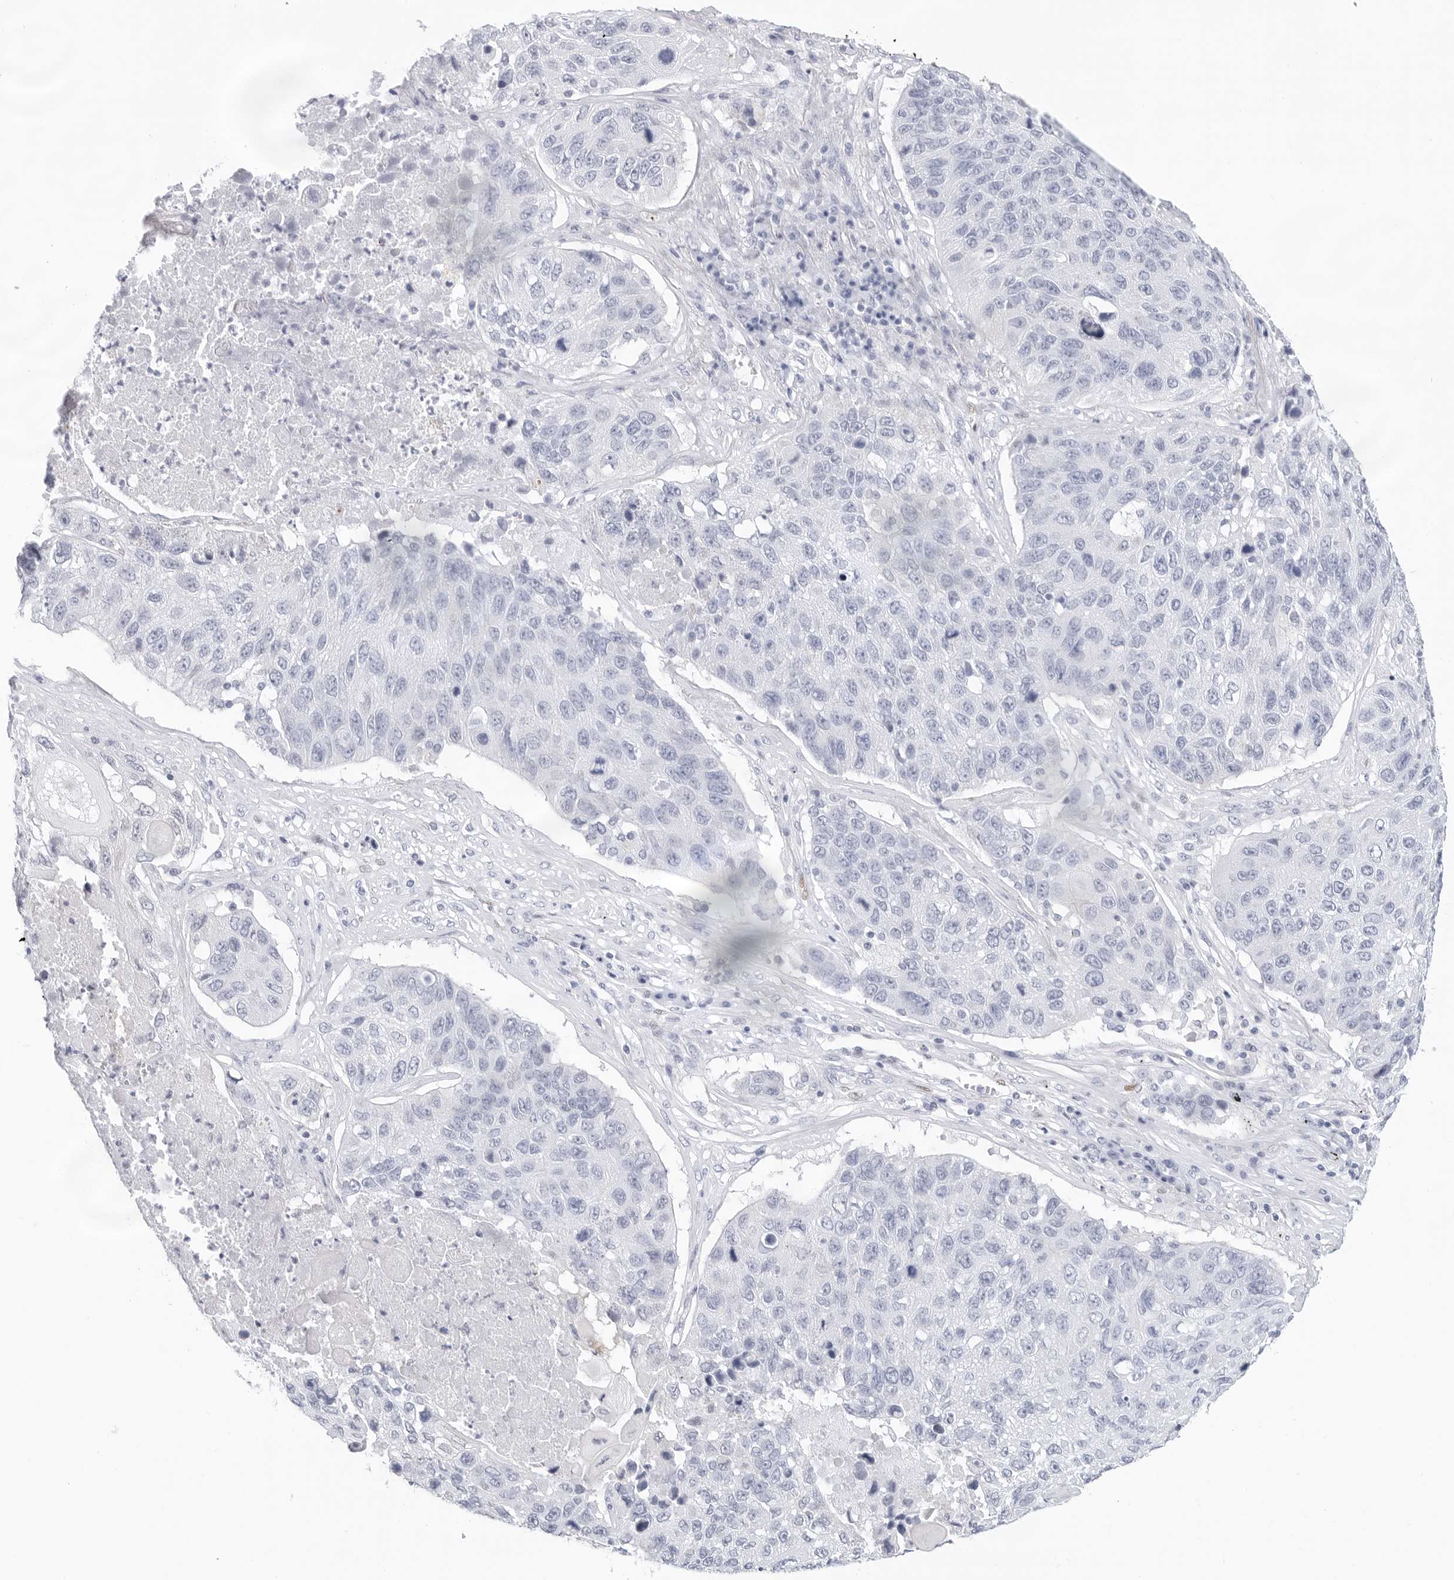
{"staining": {"intensity": "negative", "quantity": "none", "location": "none"}, "tissue": "lung cancer", "cell_type": "Tumor cells", "image_type": "cancer", "snomed": [{"axis": "morphology", "description": "Squamous cell carcinoma, NOS"}, {"axis": "topography", "description": "Lung"}], "caption": "This photomicrograph is of lung cancer (squamous cell carcinoma) stained with immunohistochemistry (IHC) to label a protein in brown with the nuclei are counter-stained blue. There is no positivity in tumor cells.", "gene": "SLC19A1", "patient": {"sex": "male", "age": 61}}